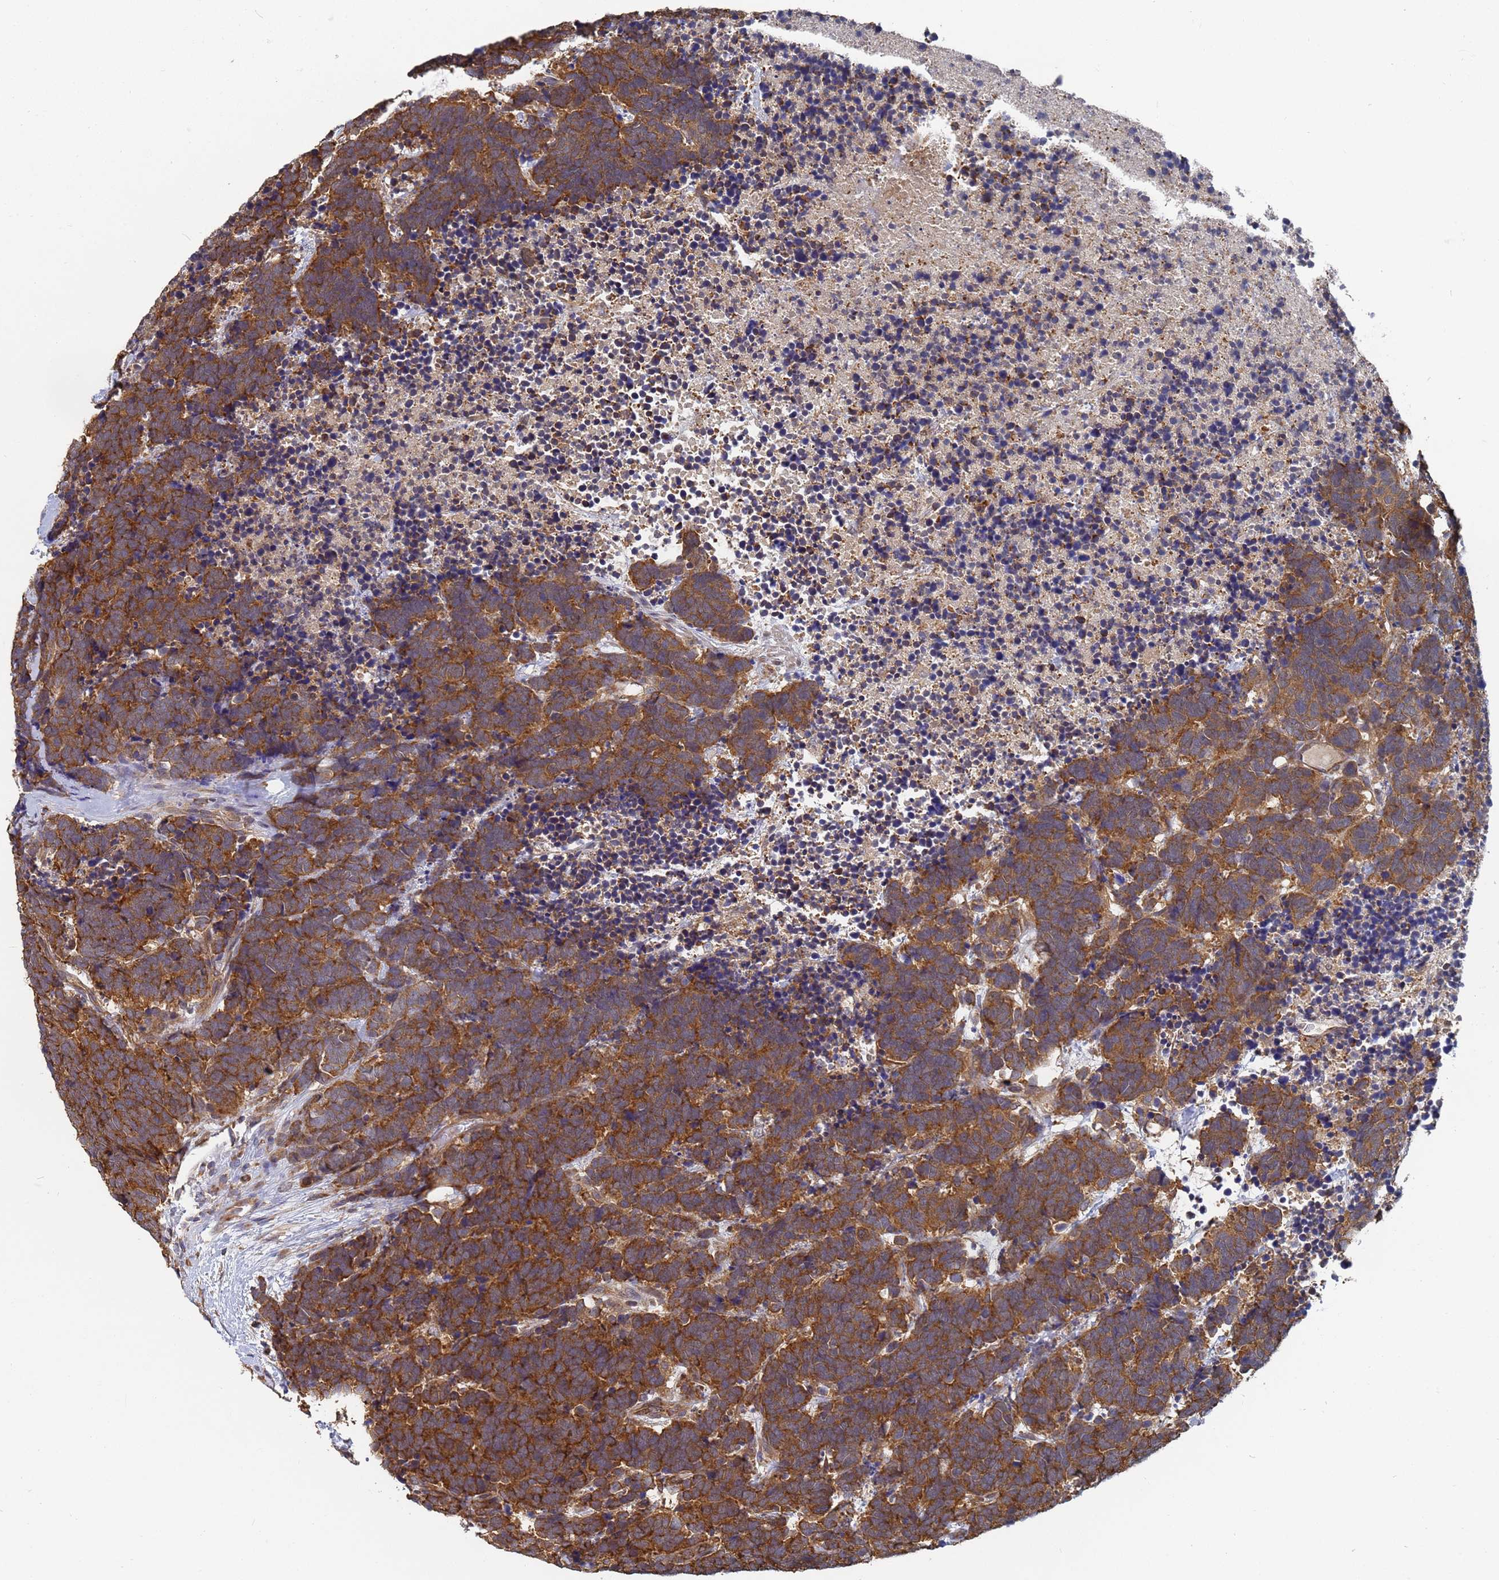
{"staining": {"intensity": "strong", "quantity": ">75%", "location": "cytoplasmic/membranous"}, "tissue": "carcinoid", "cell_type": "Tumor cells", "image_type": "cancer", "snomed": [{"axis": "morphology", "description": "Carcinoma, NOS"}, {"axis": "morphology", "description": "Carcinoid, malignant, NOS"}, {"axis": "topography", "description": "Urinary bladder"}], "caption": "Protein expression analysis of human malignant carcinoid reveals strong cytoplasmic/membranous positivity in approximately >75% of tumor cells.", "gene": "ALS2CL", "patient": {"sex": "male", "age": 57}}